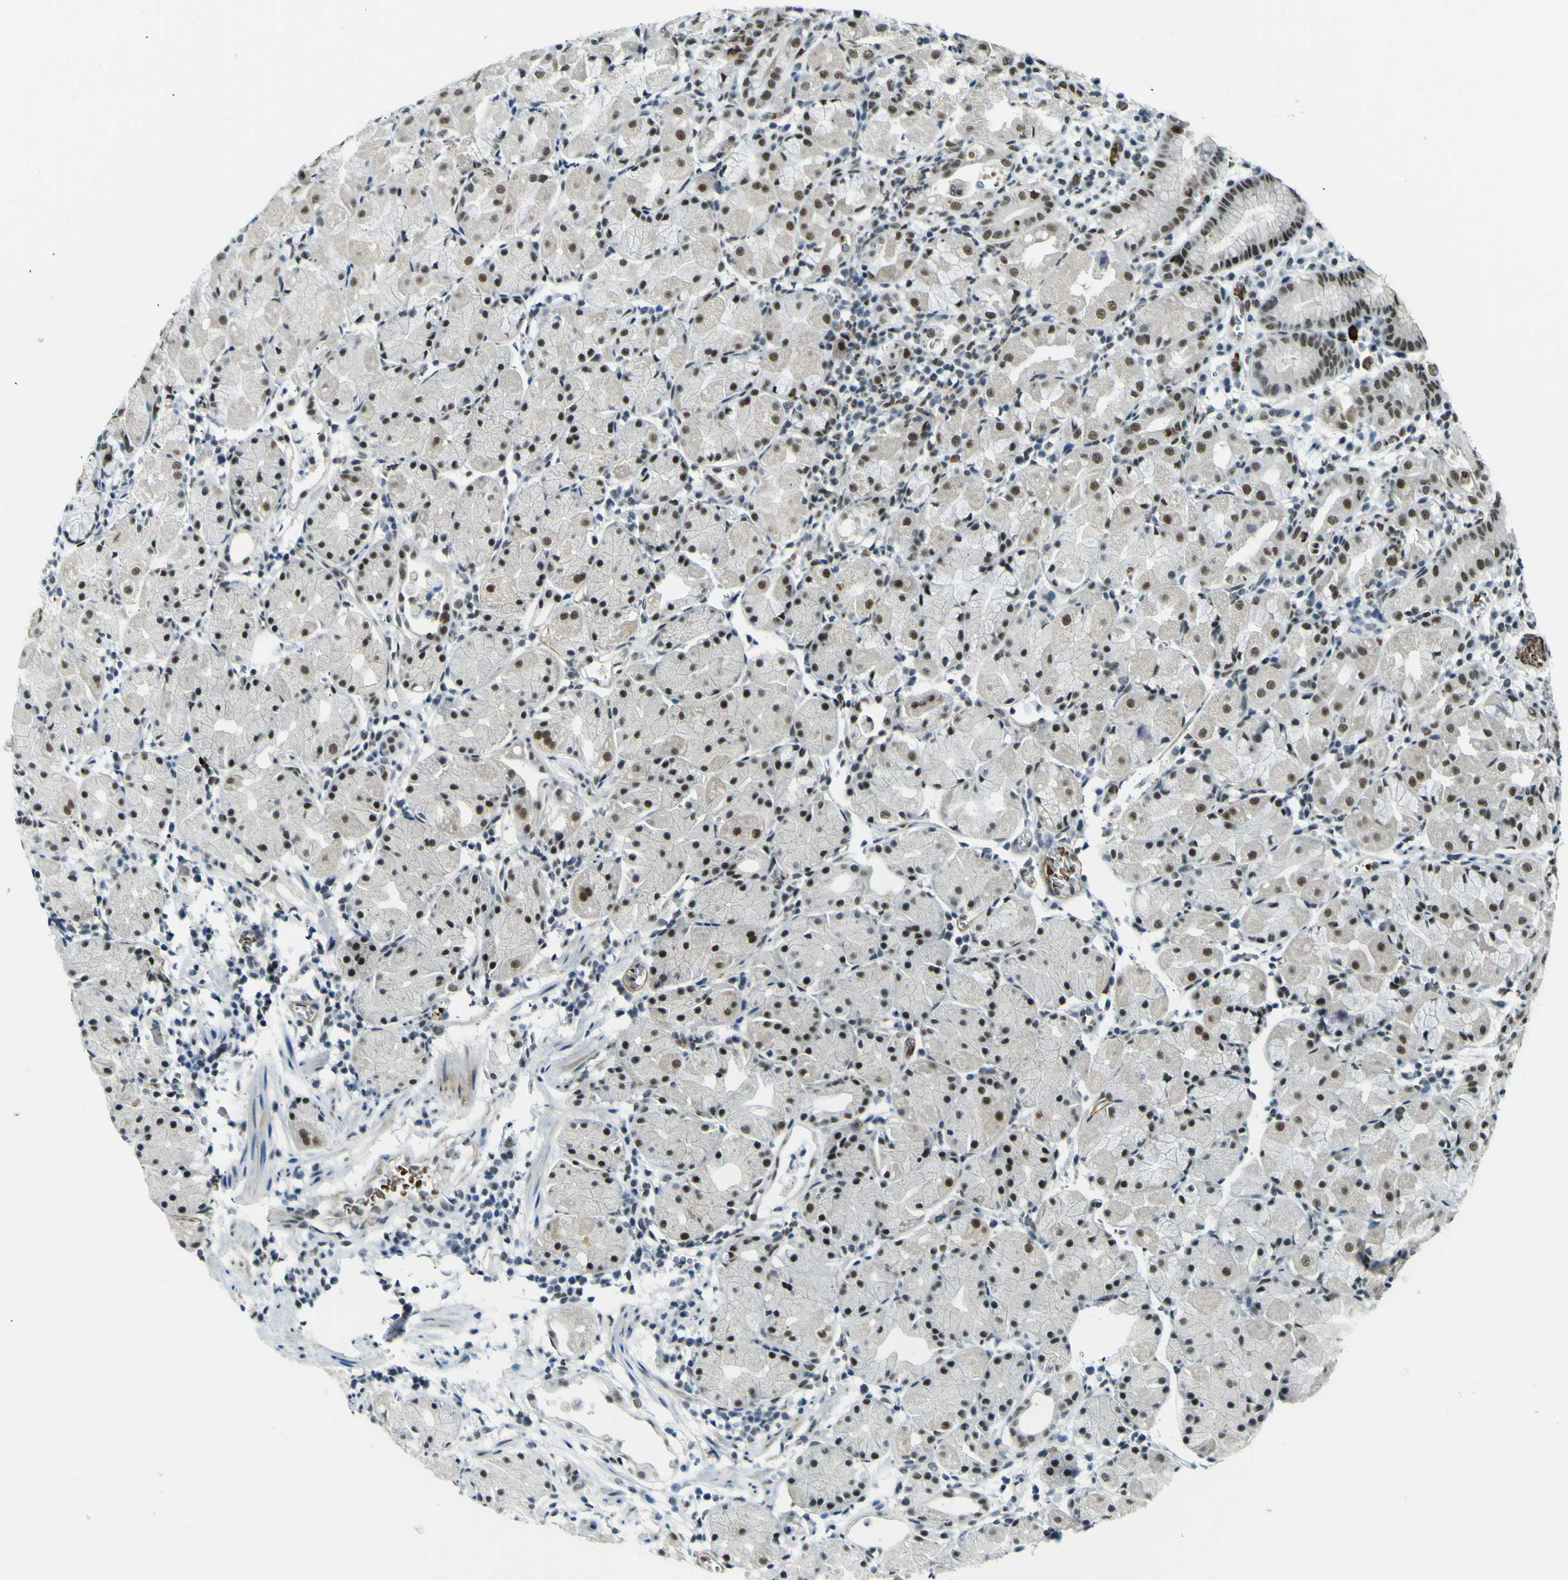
{"staining": {"intensity": "moderate", "quantity": ">75%", "location": "nuclear"}, "tissue": "stomach", "cell_type": "Glandular cells", "image_type": "normal", "snomed": [{"axis": "morphology", "description": "Normal tissue, NOS"}, {"axis": "topography", "description": "Stomach"}, {"axis": "topography", "description": "Stomach, lower"}], "caption": "Immunohistochemical staining of normal stomach exhibits medium levels of moderate nuclear positivity in approximately >75% of glandular cells.", "gene": "CEBPG", "patient": {"sex": "female", "age": 75}}